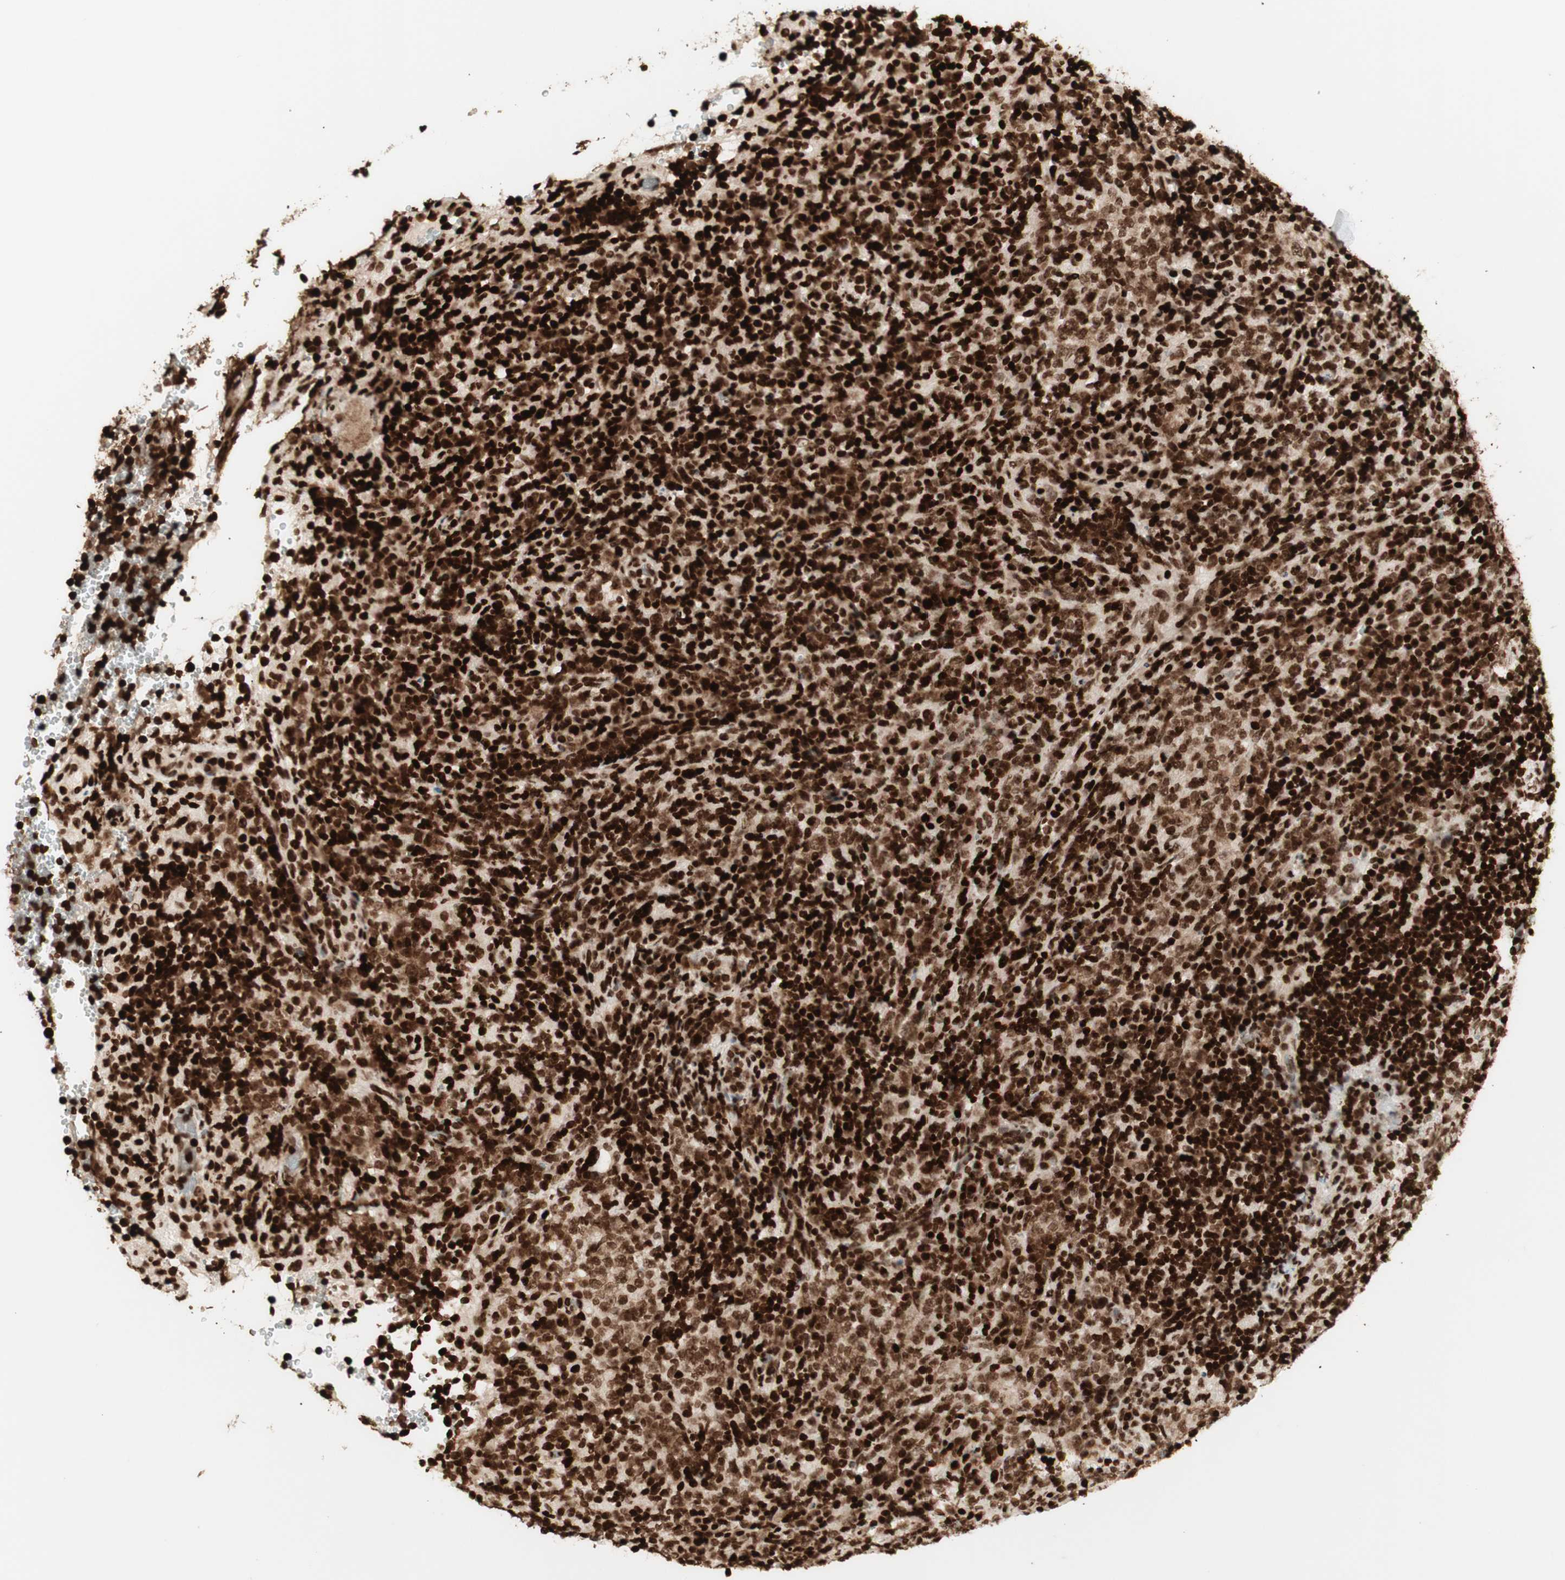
{"staining": {"intensity": "strong", "quantity": ">75%", "location": "cytoplasmic/membranous,nuclear"}, "tissue": "lymphoma", "cell_type": "Tumor cells", "image_type": "cancer", "snomed": [{"axis": "morphology", "description": "Malignant lymphoma, non-Hodgkin's type, High grade"}, {"axis": "topography", "description": "Lymph node"}], "caption": "DAB (3,3'-diaminobenzidine) immunohistochemical staining of human malignant lymphoma, non-Hodgkin's type (high-grade) shows strong cytoplasmic/membranous and nuclear protein positivity in about >75% of tumor cells.", "gene": "NCAPD2", "patient": {"sex": "female", "age": 76}}